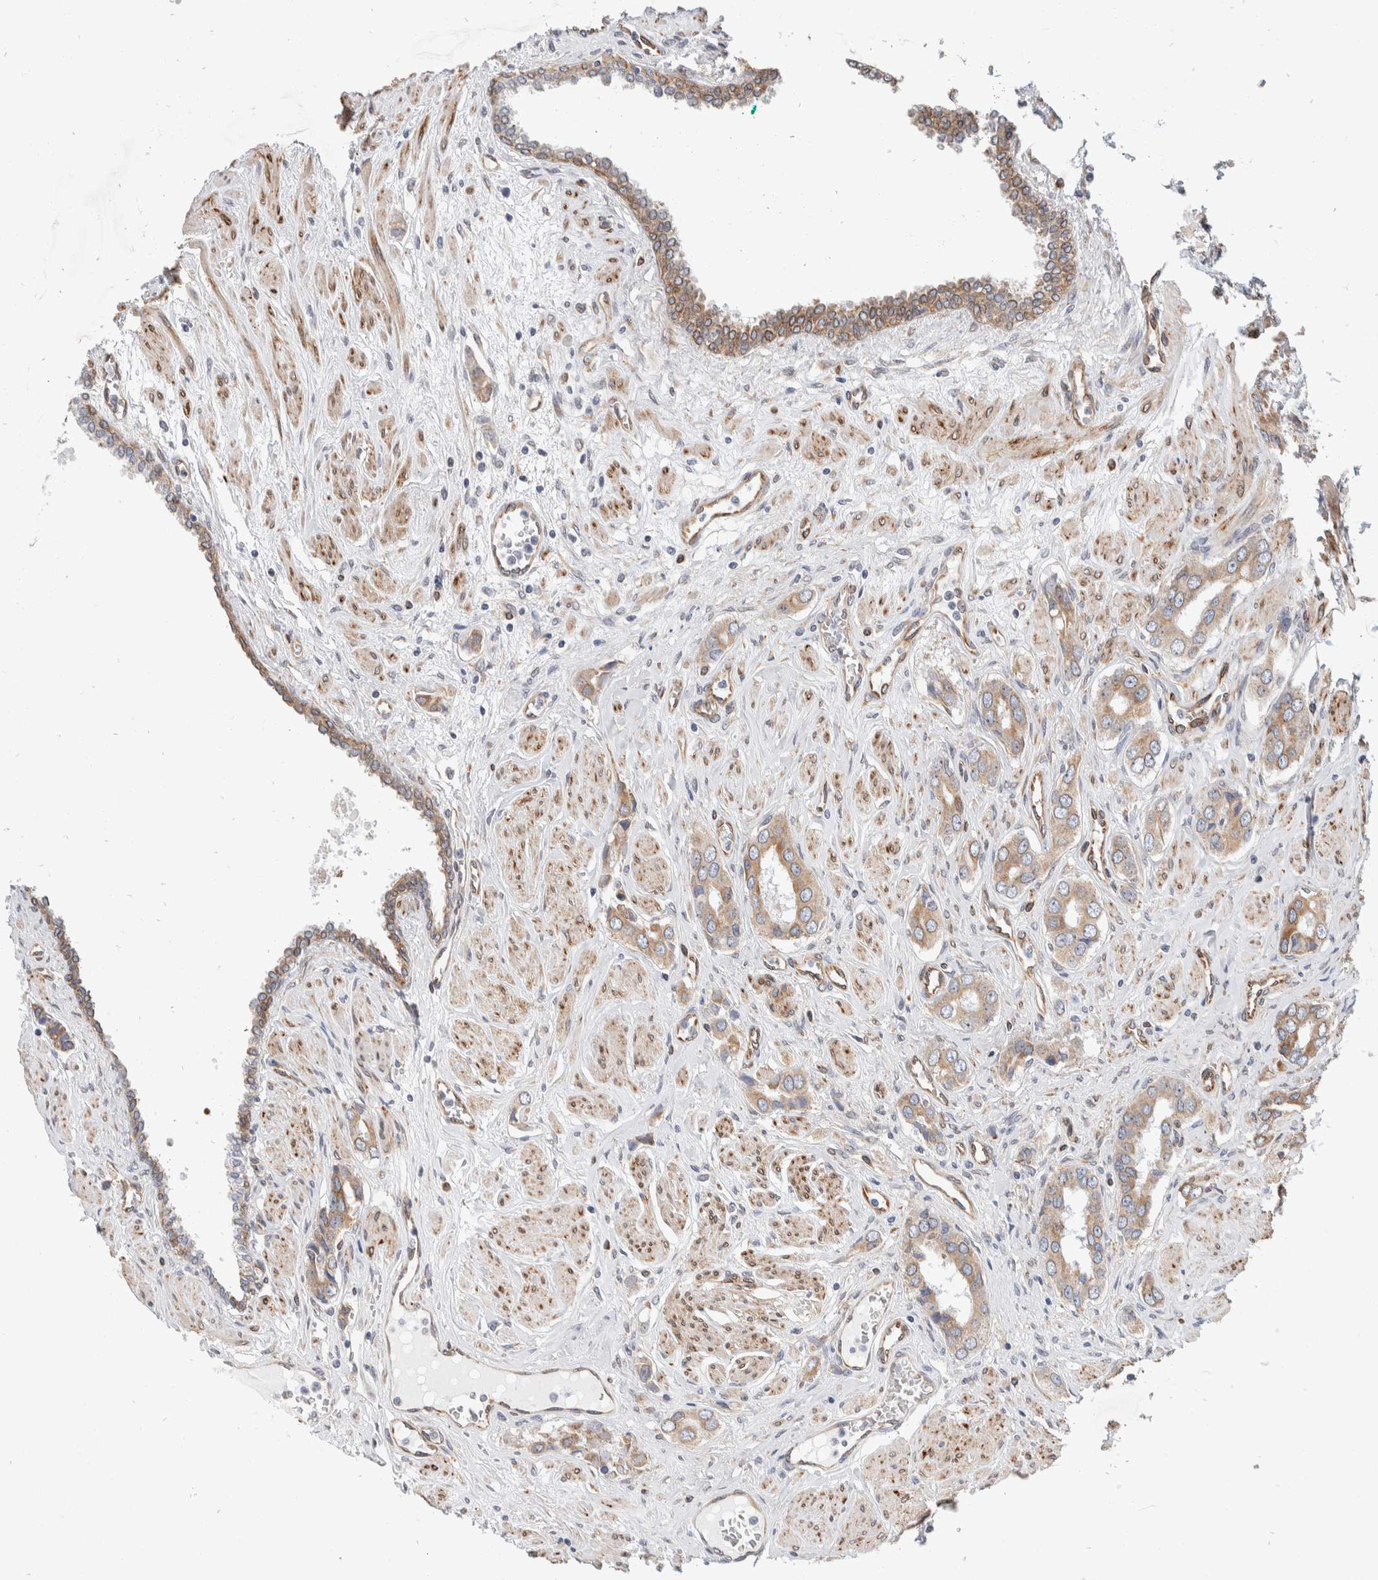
{"staining": {"intensity": "moderate", "quantity": ">75%", "location": "cytoplasmic/membranous"}, "tissue": "prostate cancer", "cell_type": "Tumor cells", "image_type": "cancer", "snomed": [{"axis": "morphology", "description": "Adenocarcinoma, High grade"}, {"axis": "topography", "description": "Prostate"}], "caption": "About >75% of tumor cells in prostate cancer (adenocarcinoma (high-grade)) show moderate cytoplasmic/membranous protein positivity as visualized by brown immunohistochemical staining.", "gene": "TMEM245", "patient": {"sex": "male", "age": 52}}